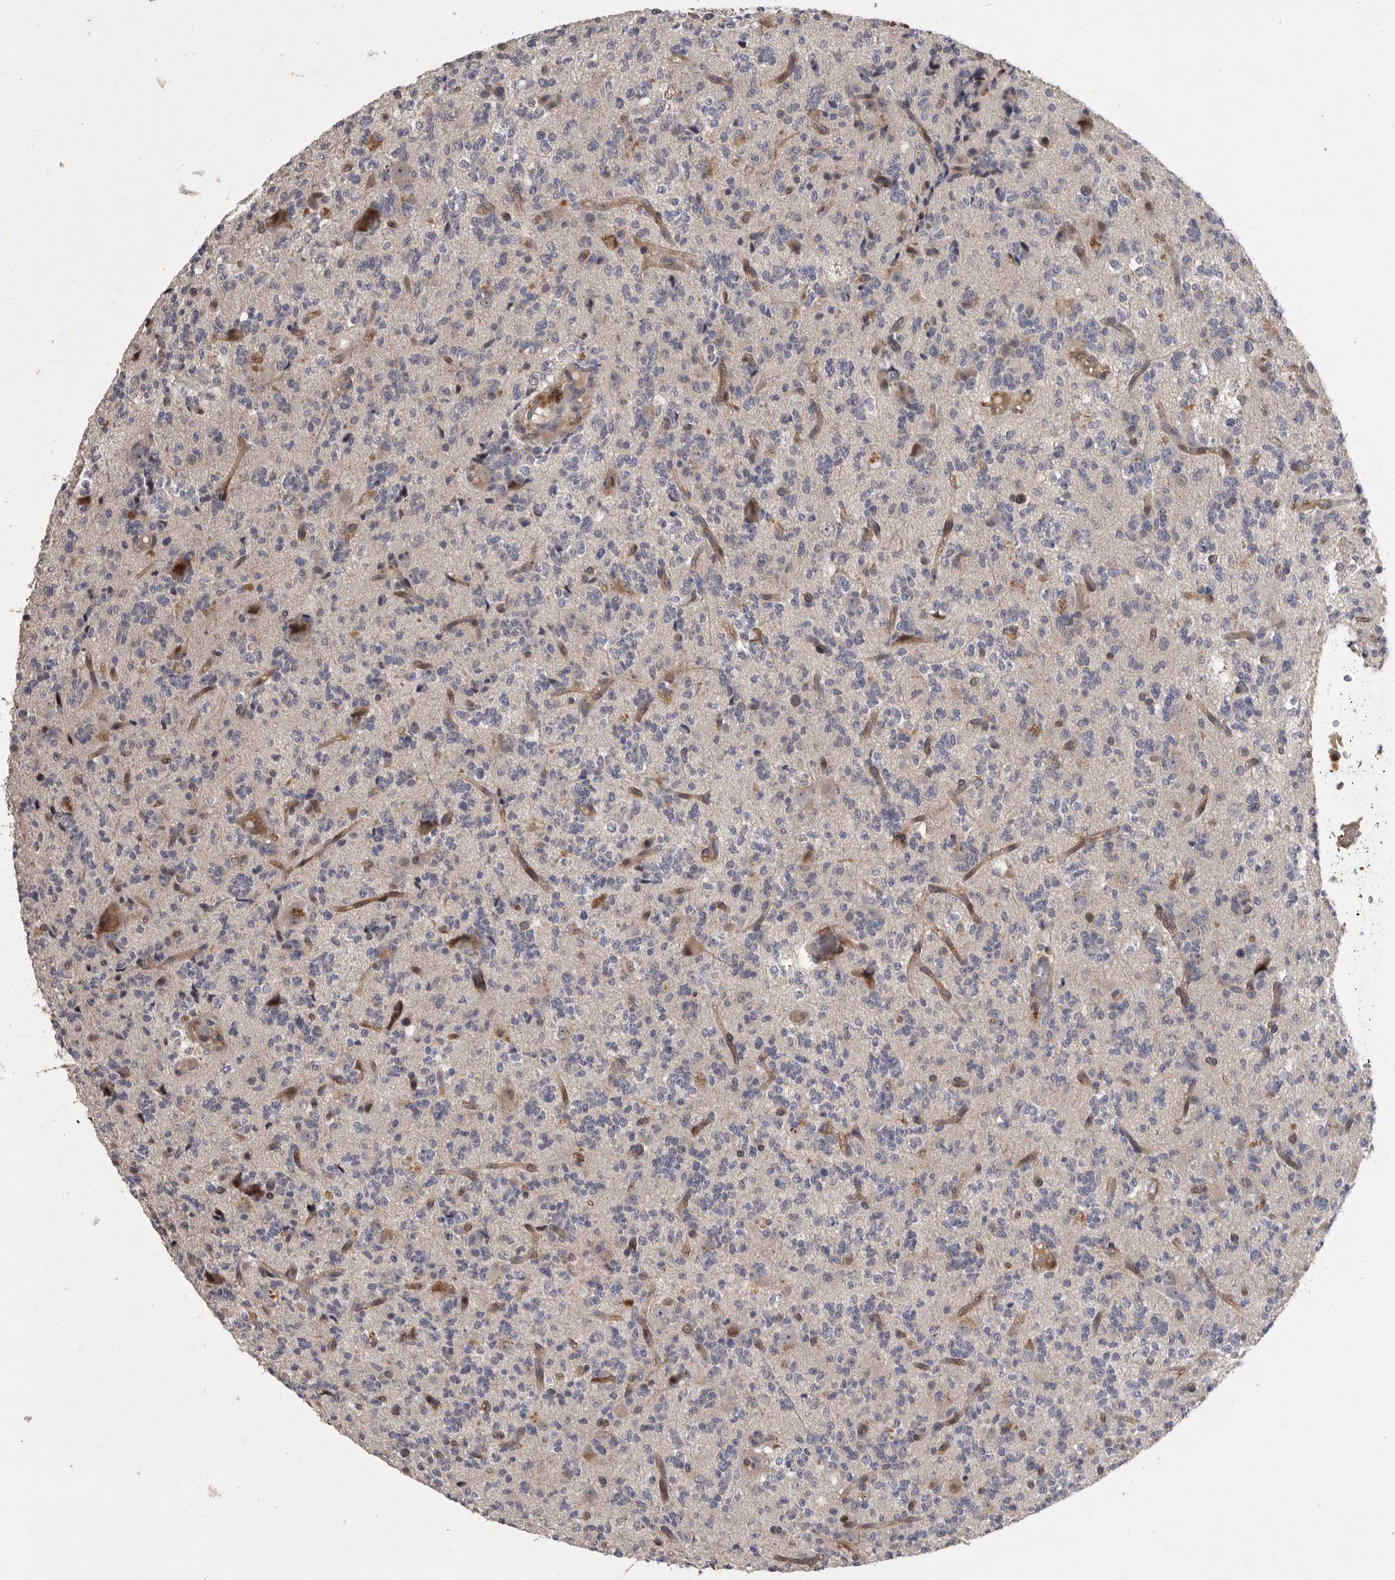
{"staining": {"intensity": "negative", "quantity": "none", "location": "none"}, "tissue": "glioma", "cell_type": "Tumor cells", "image_type": "cancer", "snomed": [{"axis": "morphology", "description": "Glioma, malignant, High grade"}, {"axis": "topography", "description": "Brain"}], "caption": "Immunohistochemical staining of human malignant glioma (high-grade) displays no significant staining in tumor cells.", "gene": "MAN2A1", "patient": {"sex": "female", "age": 62}}